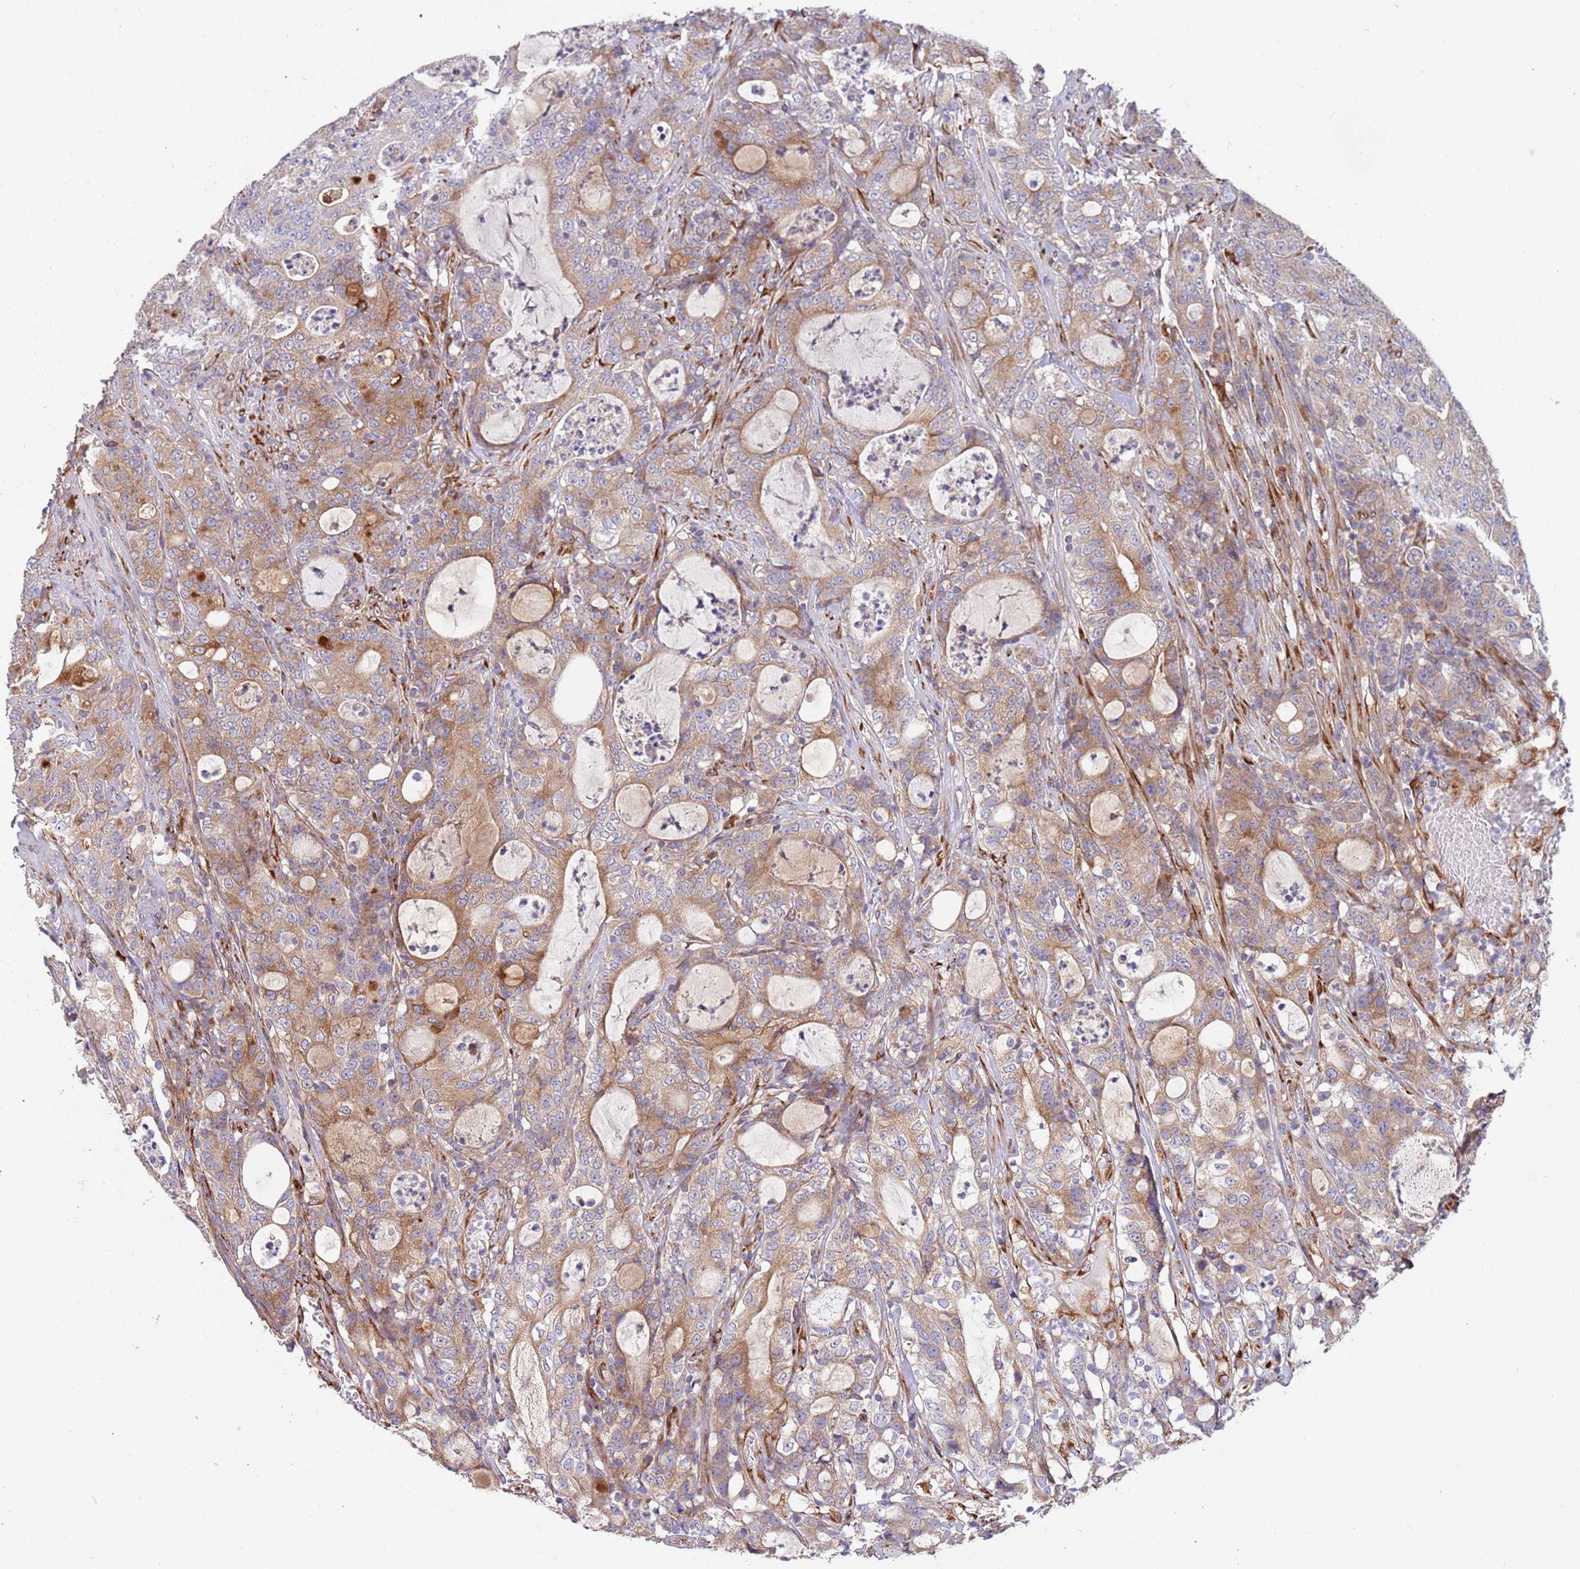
{"staining": {"intensity": "weak", "quantity": ">75%", "location": "cytoplasmic/membranous"}, "tissue": "colorectal cancer", "cell_type": "Tumor cells", "image_type": "cancer", "snomed": [{"axis": "morphology", "description": "Adenocarcinoma, NOS"}, {"axis": "topography", "description": "Colon"}], "caption": "Tumor cells show low levels of weak cytoplasmic/membranous expression in about >75% of cells in colorectal adenocarcinoma.", "gene": "ARMCX6", "patient": {"sex": "male", "age": 83}}